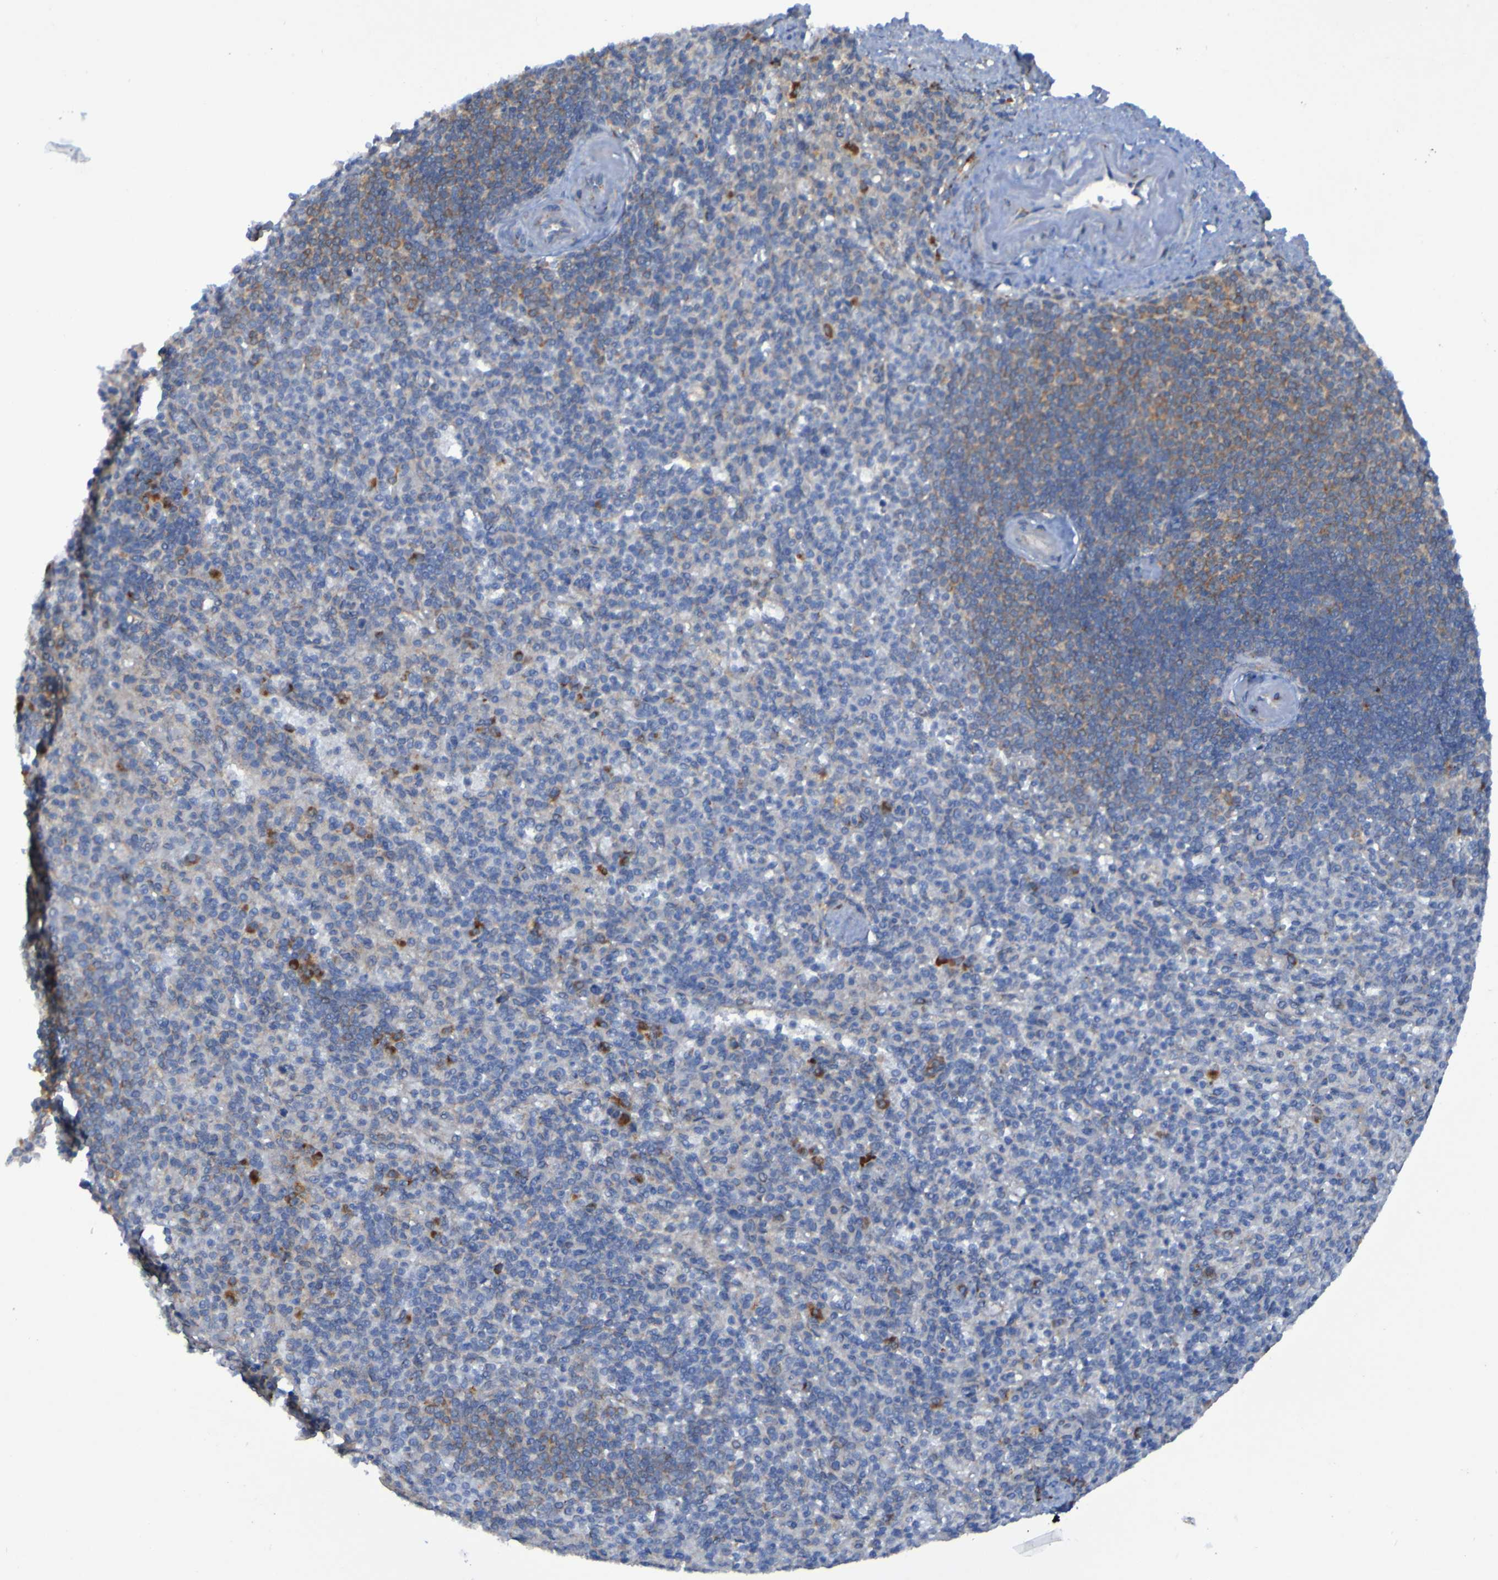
{"staining": {"intensity": "strong", "quantity": "<25%", "location": "cytoplasmic/membranous"}, "tissue": "spleen", "cell_type": "Cells in red pulp", "image_type": "normal", "snomed": [{"axis": "morphology", "description": "Normal tissue, NOS"}, {"axis": "topography", "description": "Spleen"}], "caption": "Protein expression analysis of benign human spleen reveals strong cytoplasmic/membranous positivity in approximately <25% of cells in red pulp.", "gene": "FKBP3", "patient": {"sex": "female", "age": 74}}